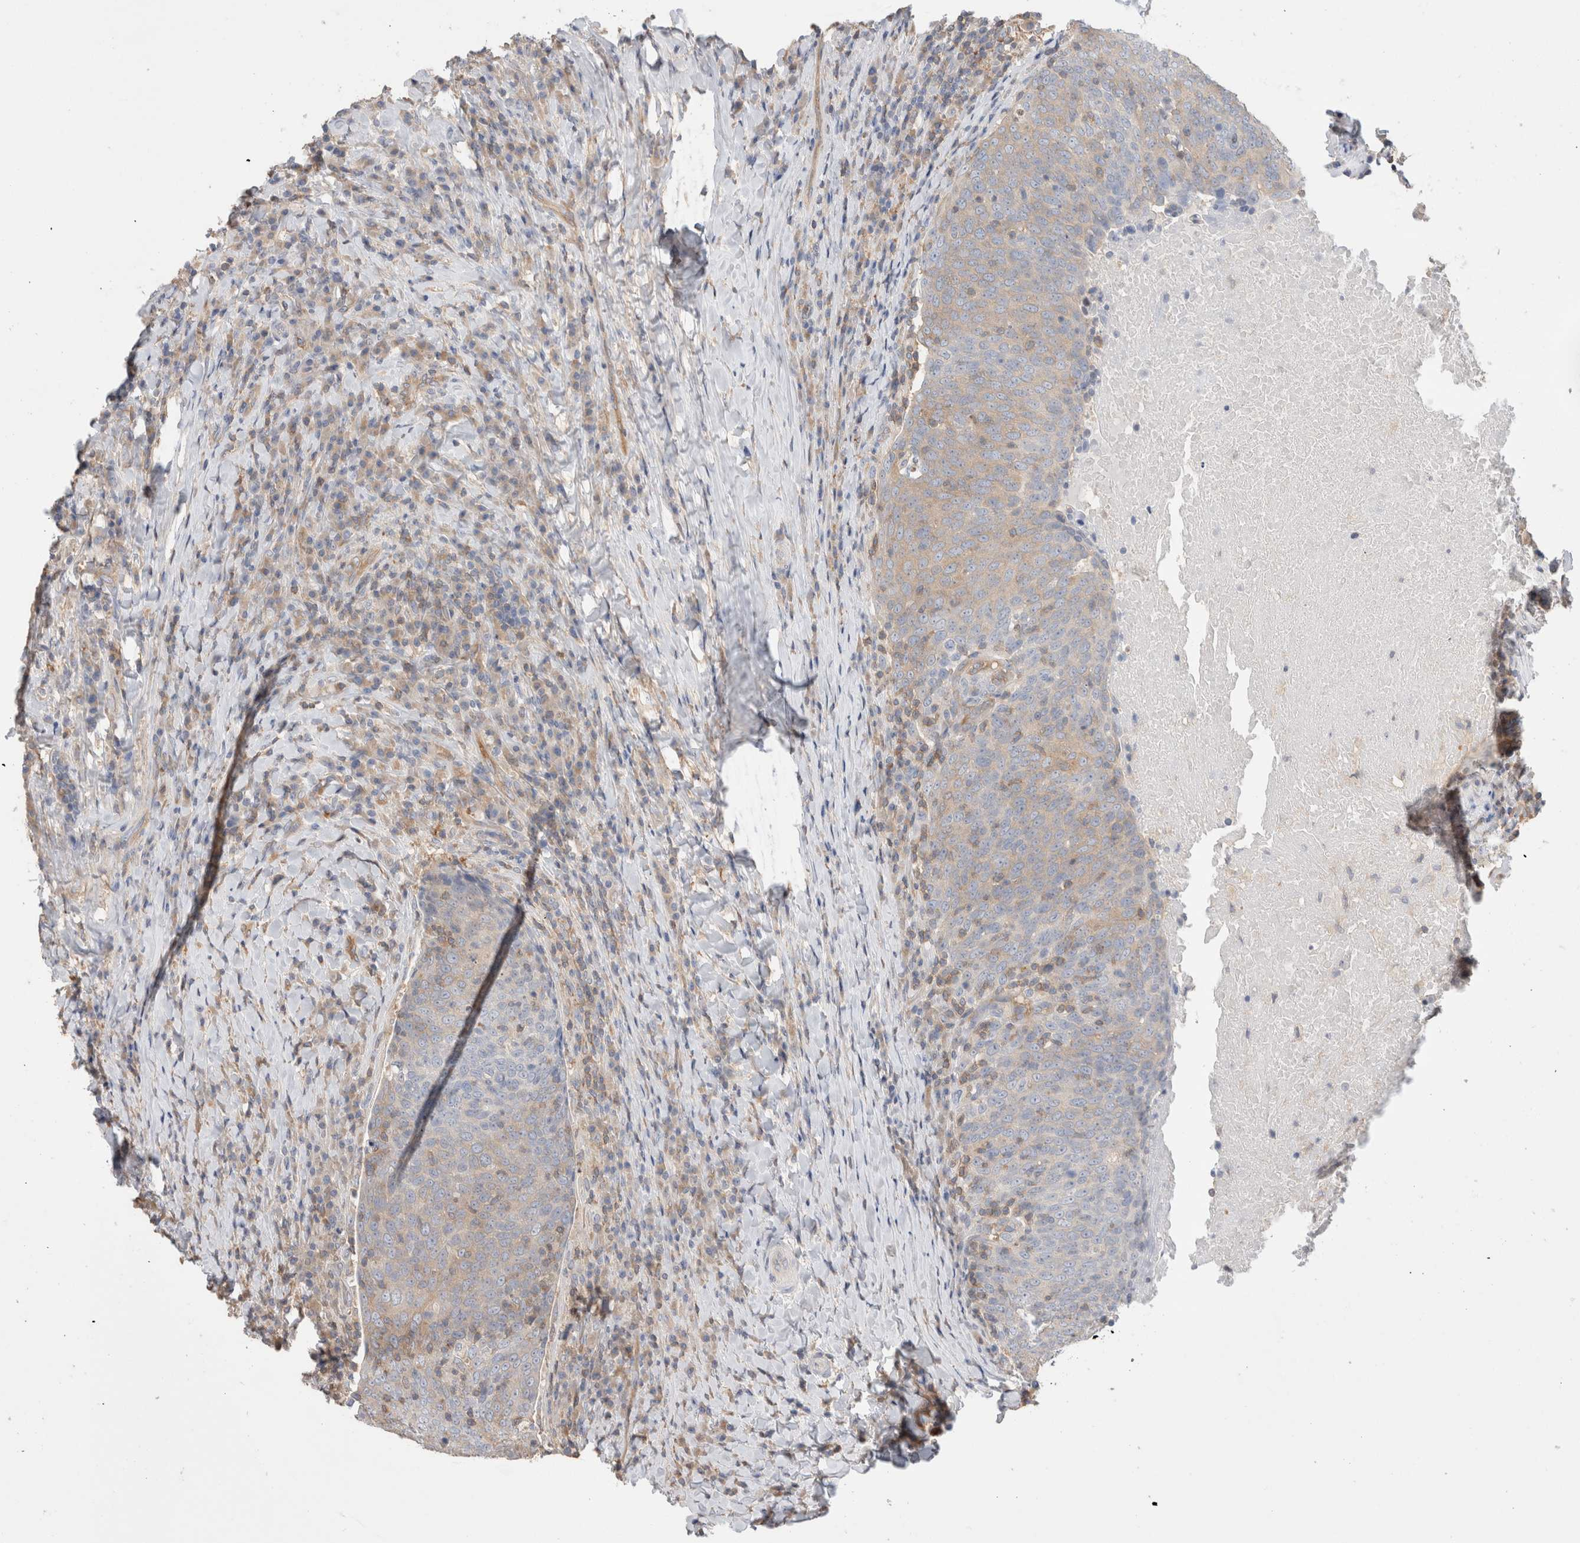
{"staining": {"intensity": "weak", "quantity": "<25%", "location": "cytoplasmic/membranous"}, "tissue": "head and neck cancer", "cell_type": "Tumor cells", "image_type": "cancer", "snomed": [{"axis": "morphology", "description": "Squamous cell carcinoma, NOS"}, {"axis": "morphology", "description": "Squamous cell carcinoma, metastatic, NOS"}, {"axis": "topography", "description": "Lymph node"}, {"axis": "topography", "description": "Head-Neck"}], "caption": "IHC of human head and neck cancer (metastatic squamous cell carcinoma) shows no staining in tumor cells. Brightfield microscopy of immunohistochemistry (IHC) stained with DAB (brown) and hematoxylin (blue), captured at high magnification.", "gene": "CAPN2", "patient": {"sex": "male", "age": 62}}